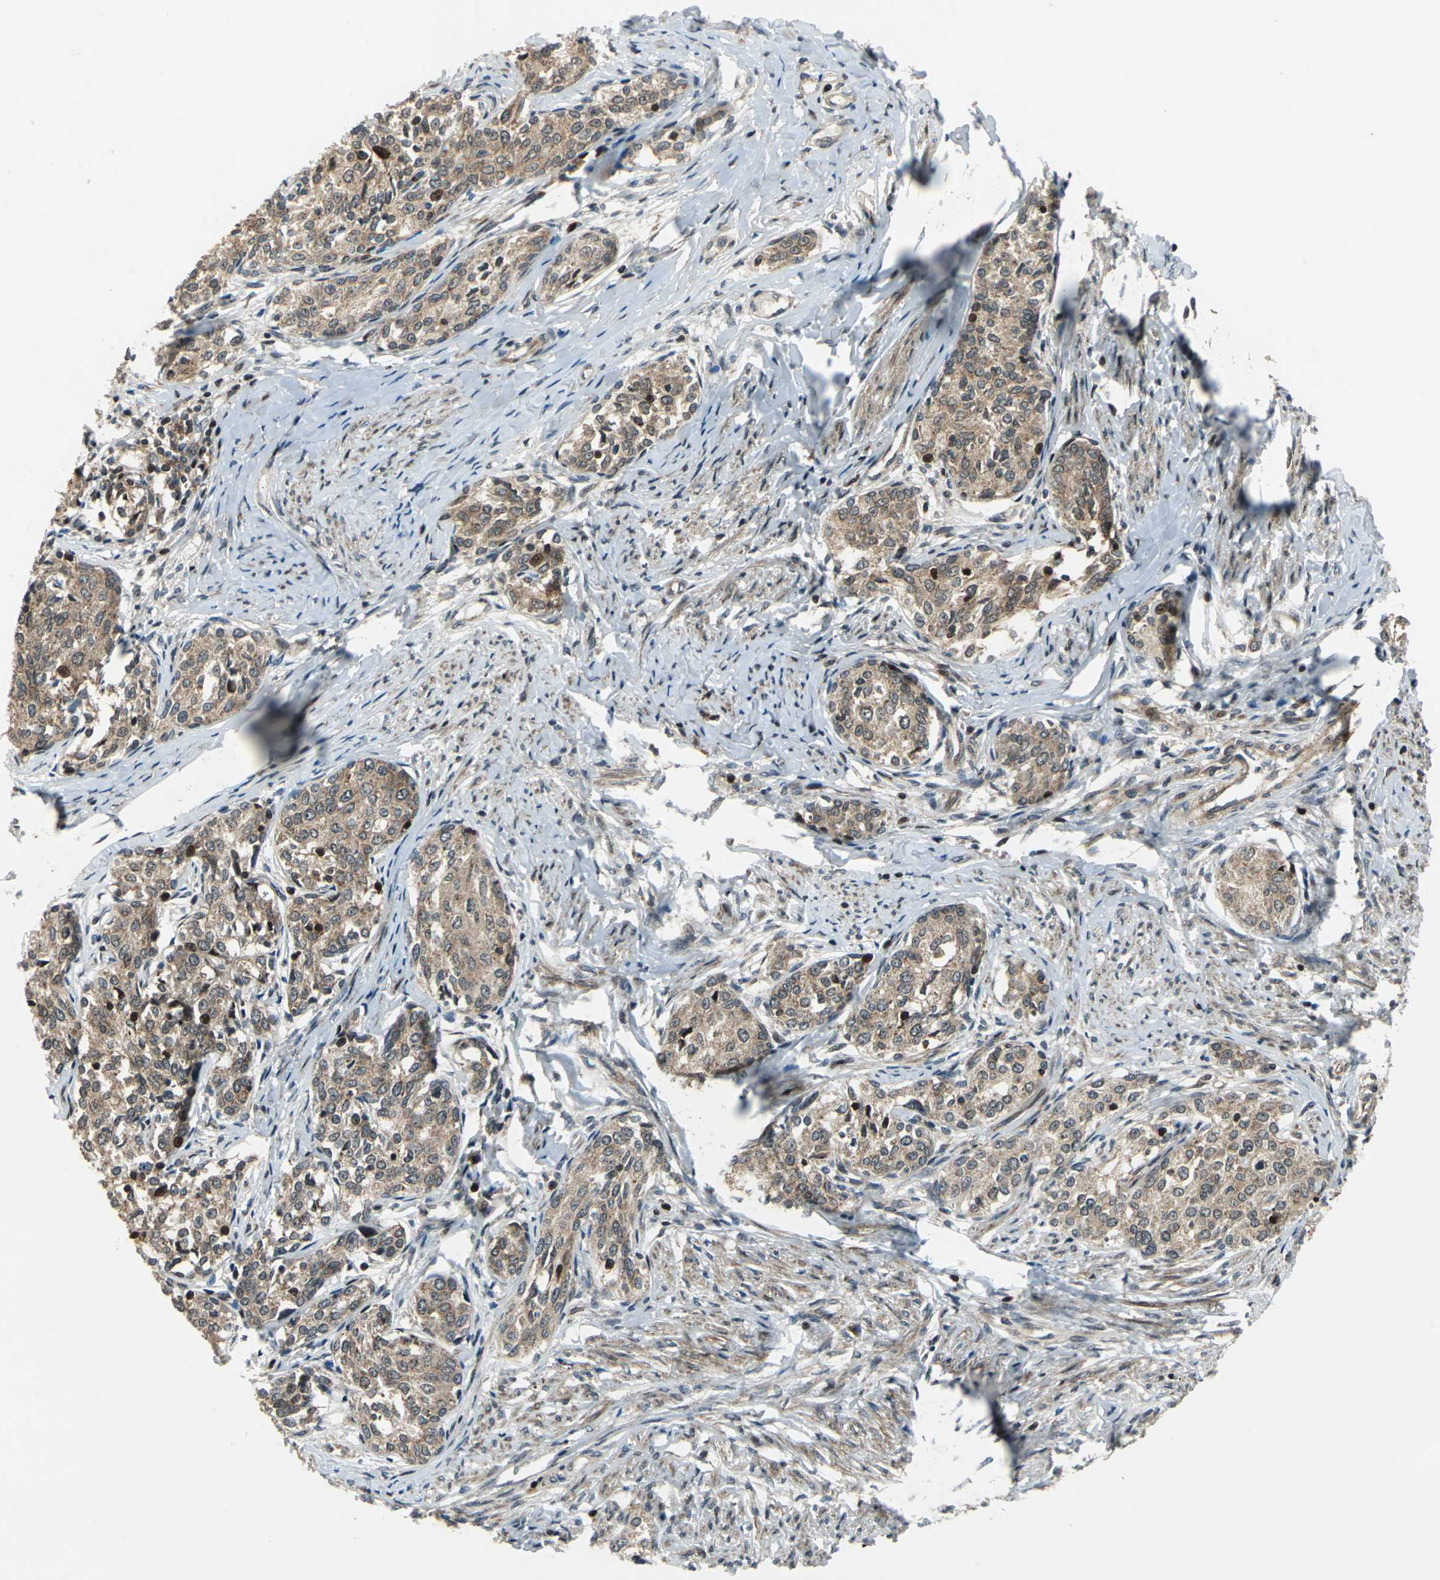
{"staining": {"intensity": "moderate", "quantity": ">75%", "location": "cytoplasmic/membranous"}, "tissue": "cervical cancer", "cell_type": "Tumor cells", "image_type": "cancer", "snomed": [{"axis": "morphology", "description": "Squamous cell carcinoma, NOS"}, {"axis": "morphology", "description": "Adenocarcinoma, NOS"}, {"axis": "topography", "description": "Cervix"}], "caption": "Protein expression analysis of human adenocarcinoma (cervical) reveals moderate cytoplasmic/membranous staining in about >75% of tumor cells.", "gene": "AATF", "patient": {"sex": "female", "age": 52}}